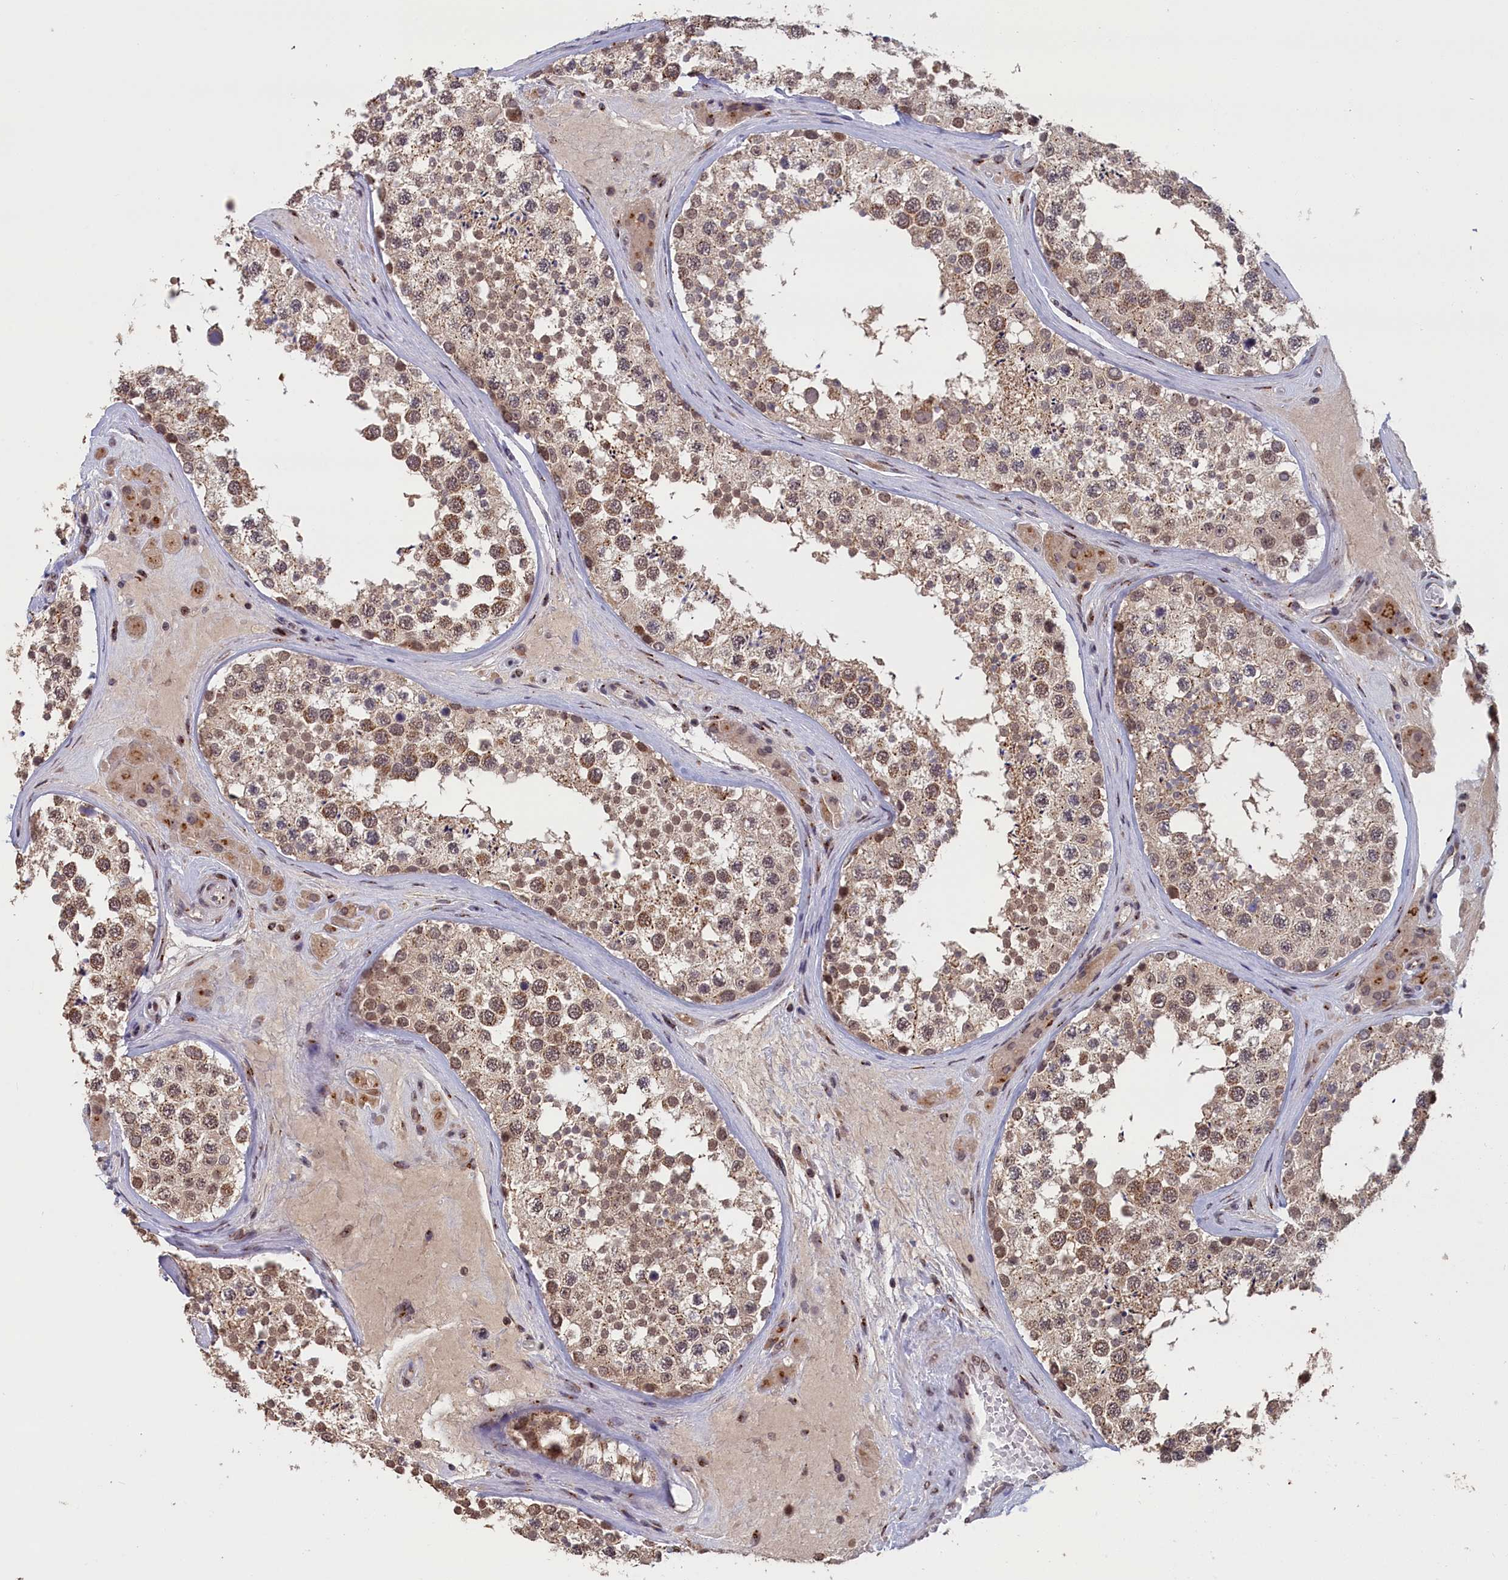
{"staining": {"intensity": "moderate", "quantity": ">75%", "location": "cytoplasmic/membranous,nuclear"}, "tissue": "testis", "cell_type": "Cells in seminiferous ducts", "image_type": "normal", "snomed": [{"axis": "morphology", "description": "Normal tissue, NOS"}, {"axis": "topography", "description": "Testis"}], "caption": "About >75% of cells in seminiferous ducts in unremarkable testis show moderate cytoplasmic/membranous,nuclear protein positivity as visualized by brown immunohistochemical staining.", "gene": "PIGQ", "patient": {"sex": "male", "age": 46}}